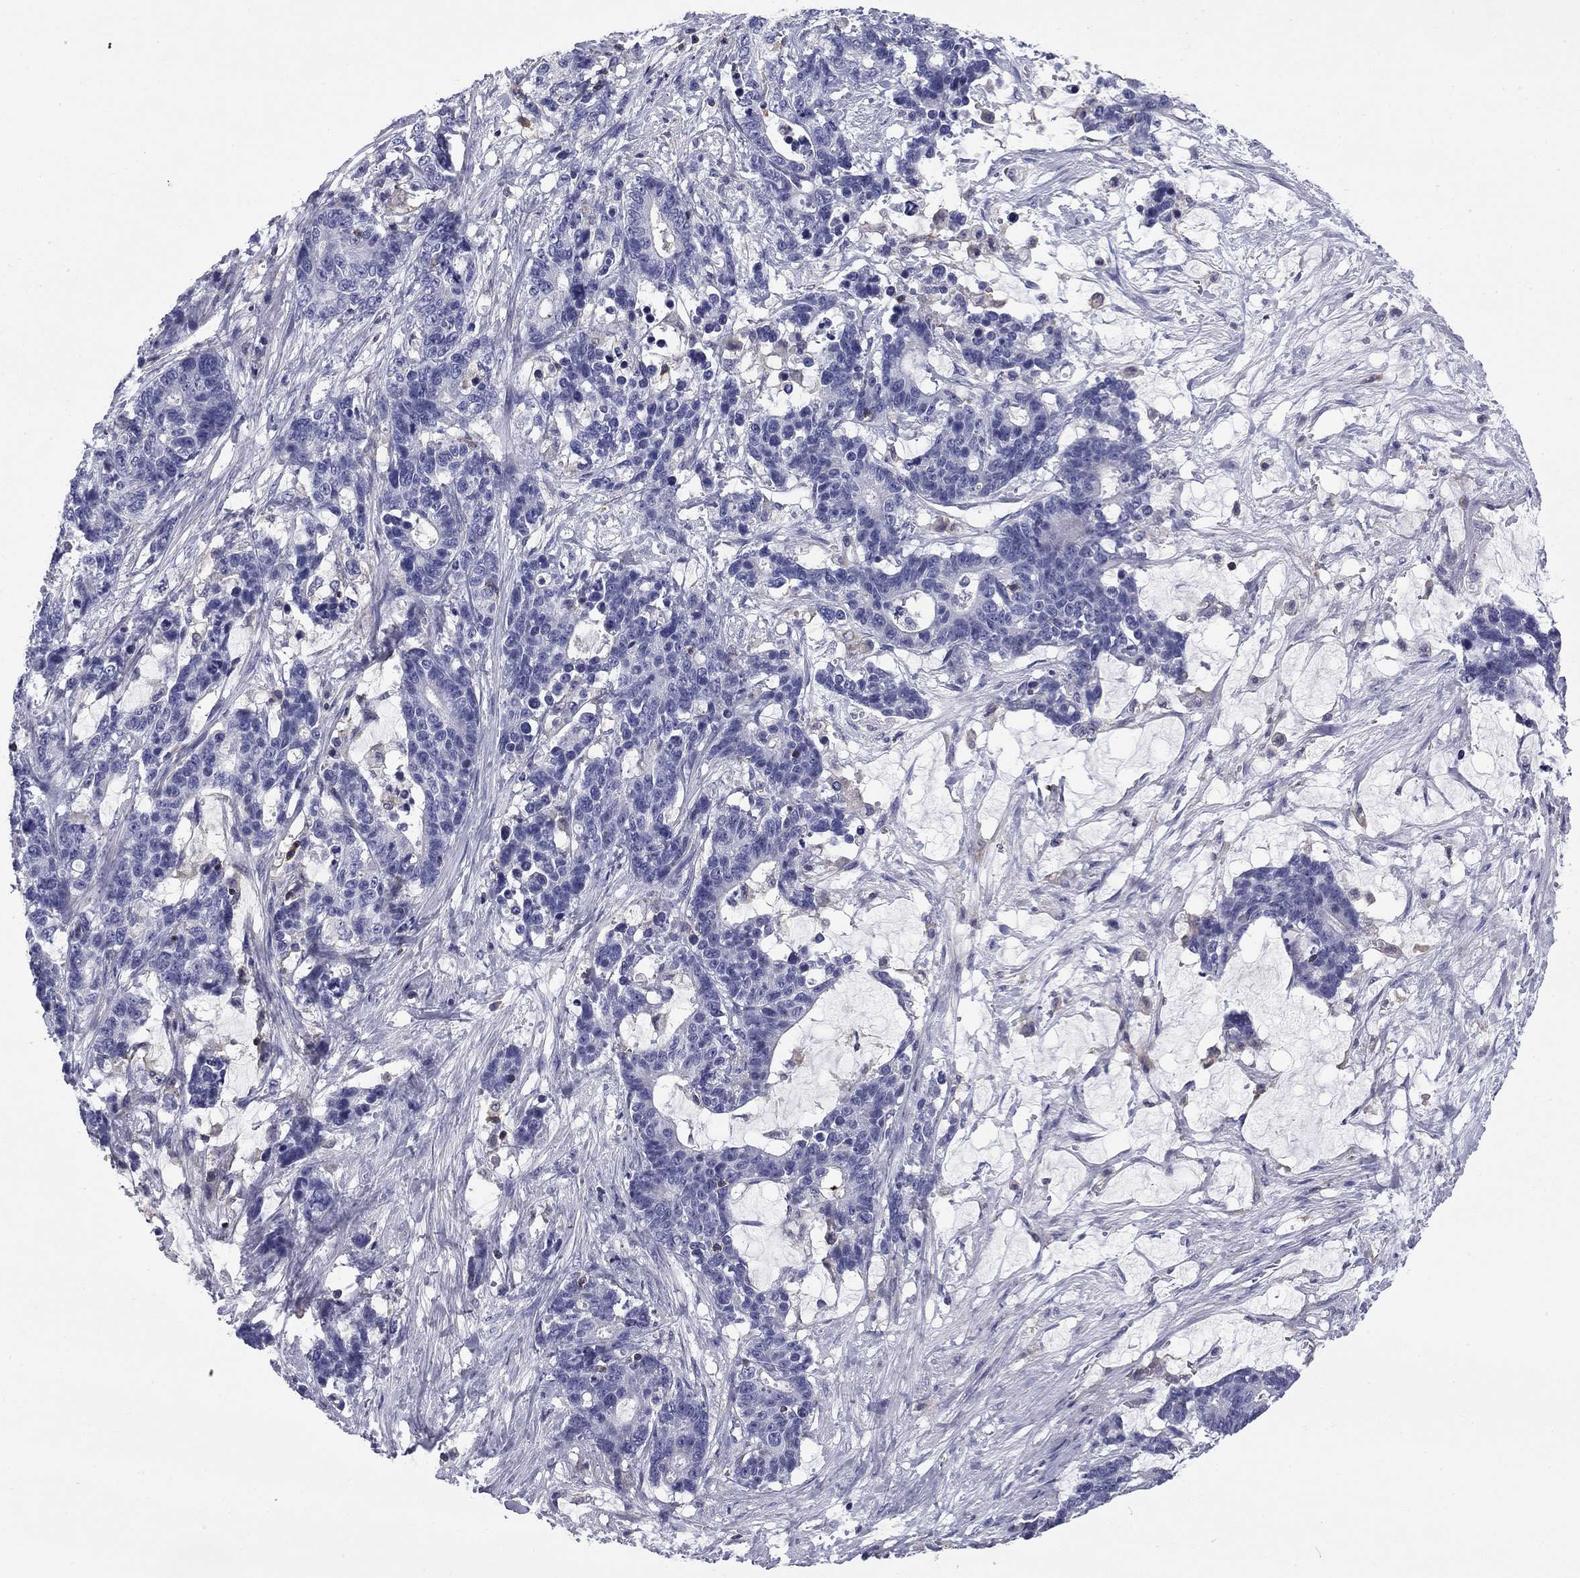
{"staining": {"intensity": "negative", "quantity": "none", "location": "none"}, "tissue": "stomach cancer", "cell_type": "Tumor cells", "image_type": "cancer", "snomed": [{"axis": "morphology", "description": "Normal tissue, NOS"}, {"axis": "morphology", "description": "Adenocarcinoma, NOS"}, {"axis": "topography", "description": "Stomach"}], "caption": "IHC photomicrograph of stomach cancer (adenocarcinoma) stained for a protein (brown), which reveals no expression in tumor cells.", "gene": "ARHGAP45", "patient": {"sex": "female", "age": 64}}